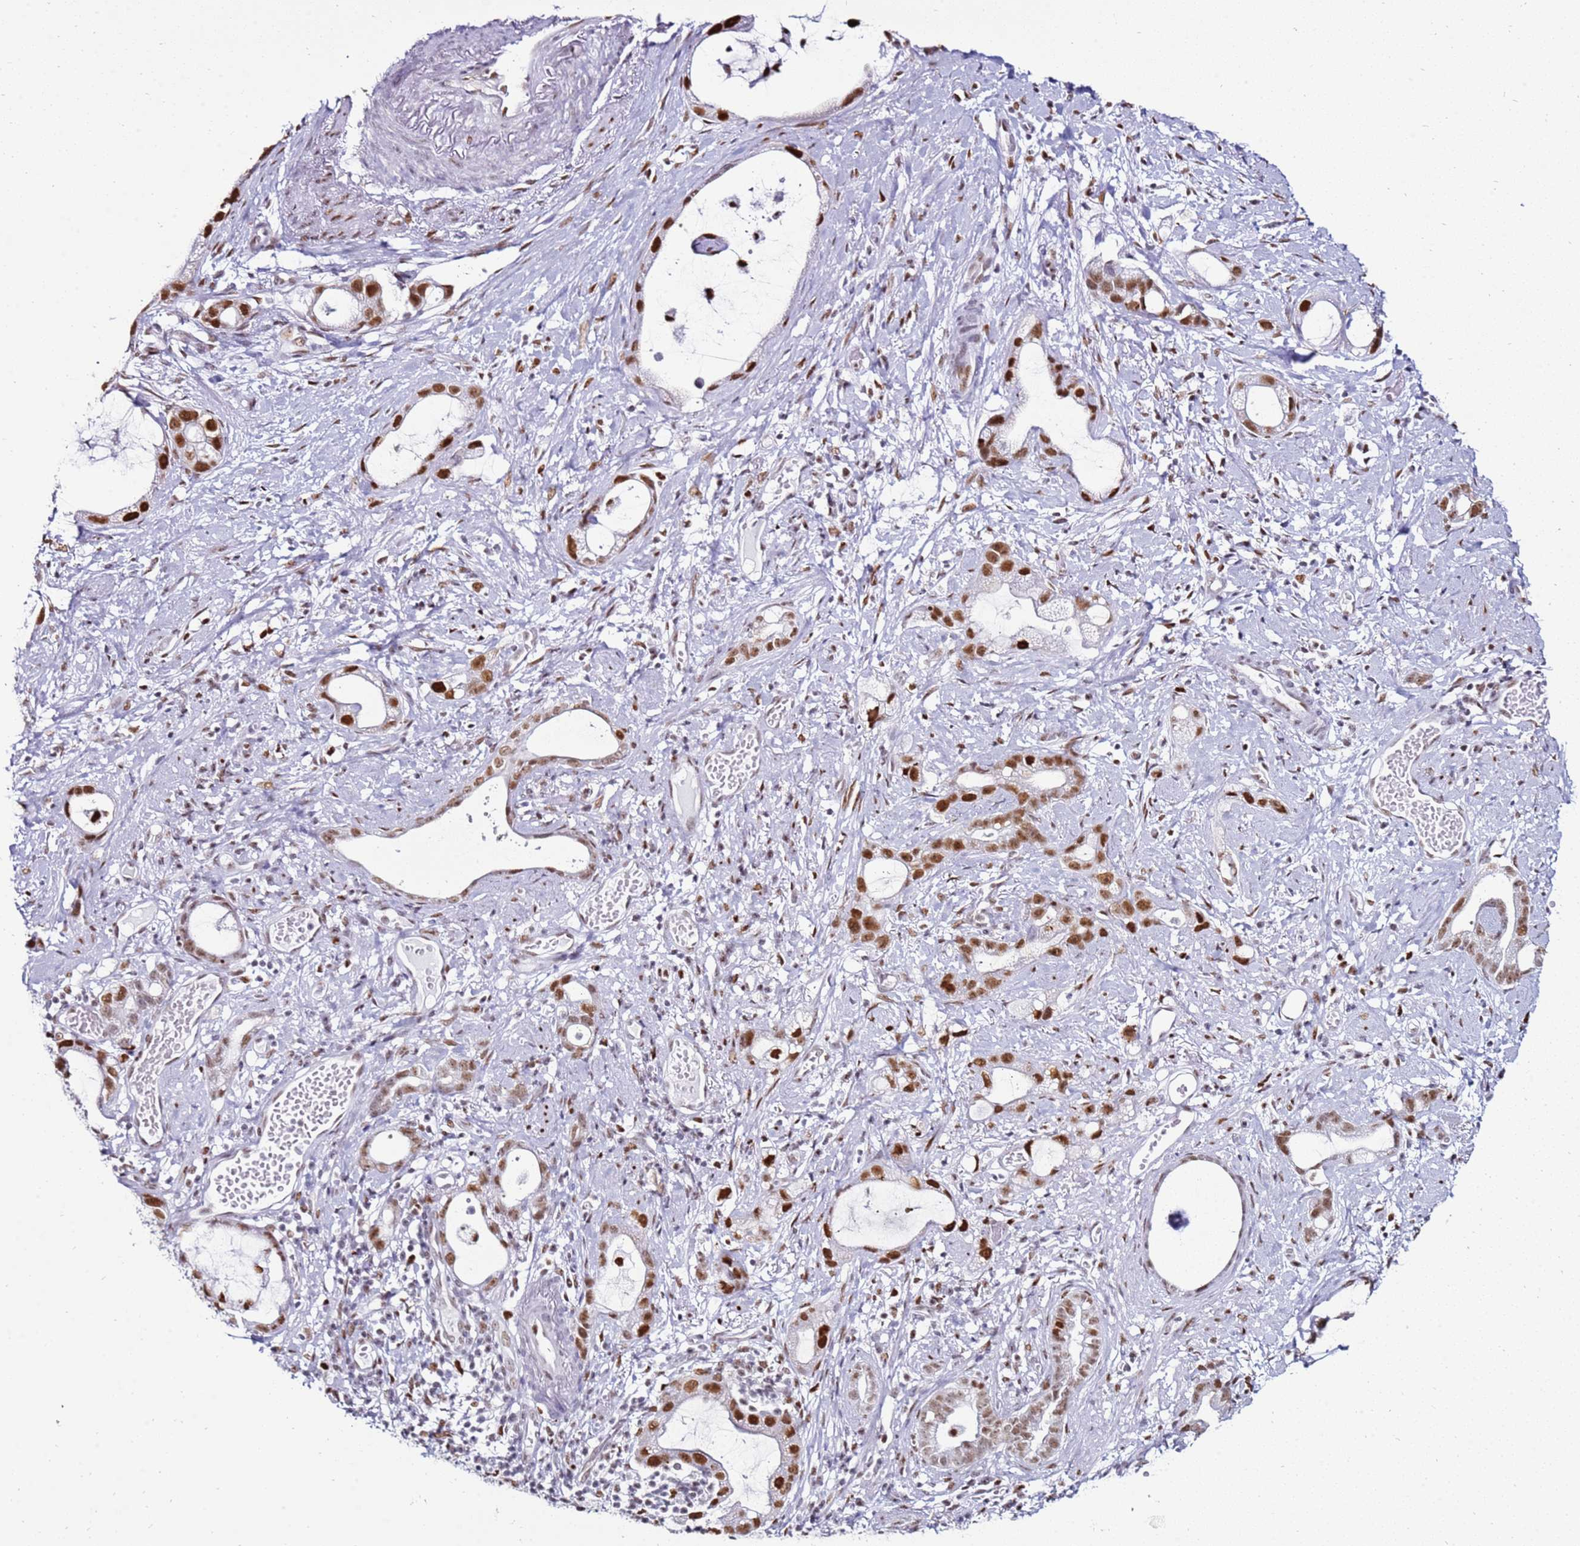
{"staining": {"intensity": "moderate", "quantity": ">75%", "location": "nuclear"}, "tissue": "stomach cancer", "cell_type": "Tumor cells", "image_type": "cancer", "snomed": [{"axis": "morphology", "description": "Adenocarcinoma, NOS"}, {"axis": "topography", "description": "Stomach"}], "caption": "Human stomach cancer stained with a brown dye displays moderate nuclear positive expression in approximately >75% of tumor cells.", "gene": "KPNA4", "patient": {"sex": "male", "age": 55}}